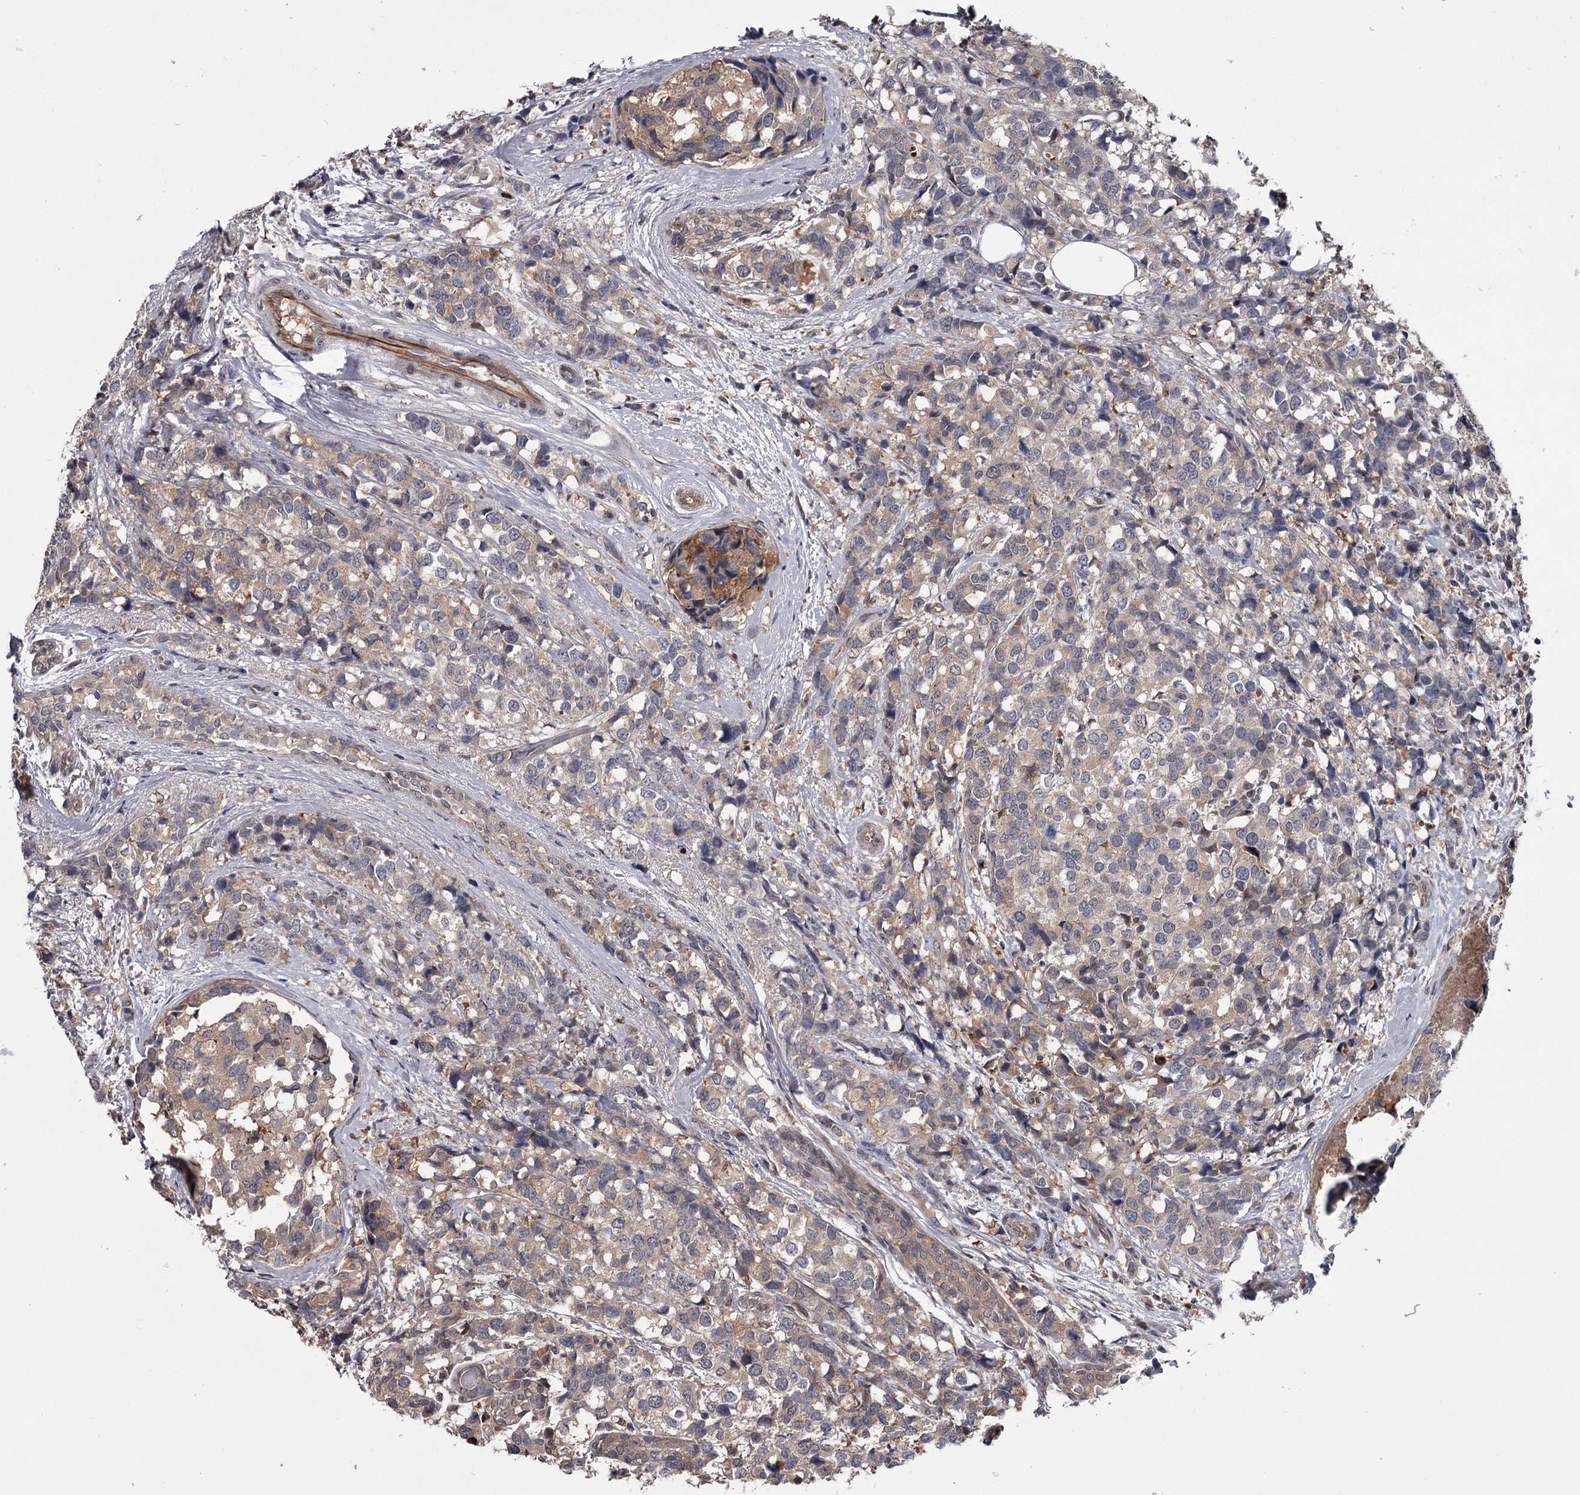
{"staining": {"intensity": "weak", "quantity": "25%-75%", "location": "cytoplasmic/membranous"}, "tissue": "breast cancer", "cell_type": "Tumor cells", "image_type": "cancer", "snomed": [{"axis": "morphology", "description": "Lobular carcinoma"}, {"axis": "topography", "description": "Breast"}], "caption": "A histopathology image of breast cancer stained for a protein shows weak cytoplasmic/membranous brown staining in tumor cells.", "gene": "DAO", "patient": {"sex": "female", "age": 59}}